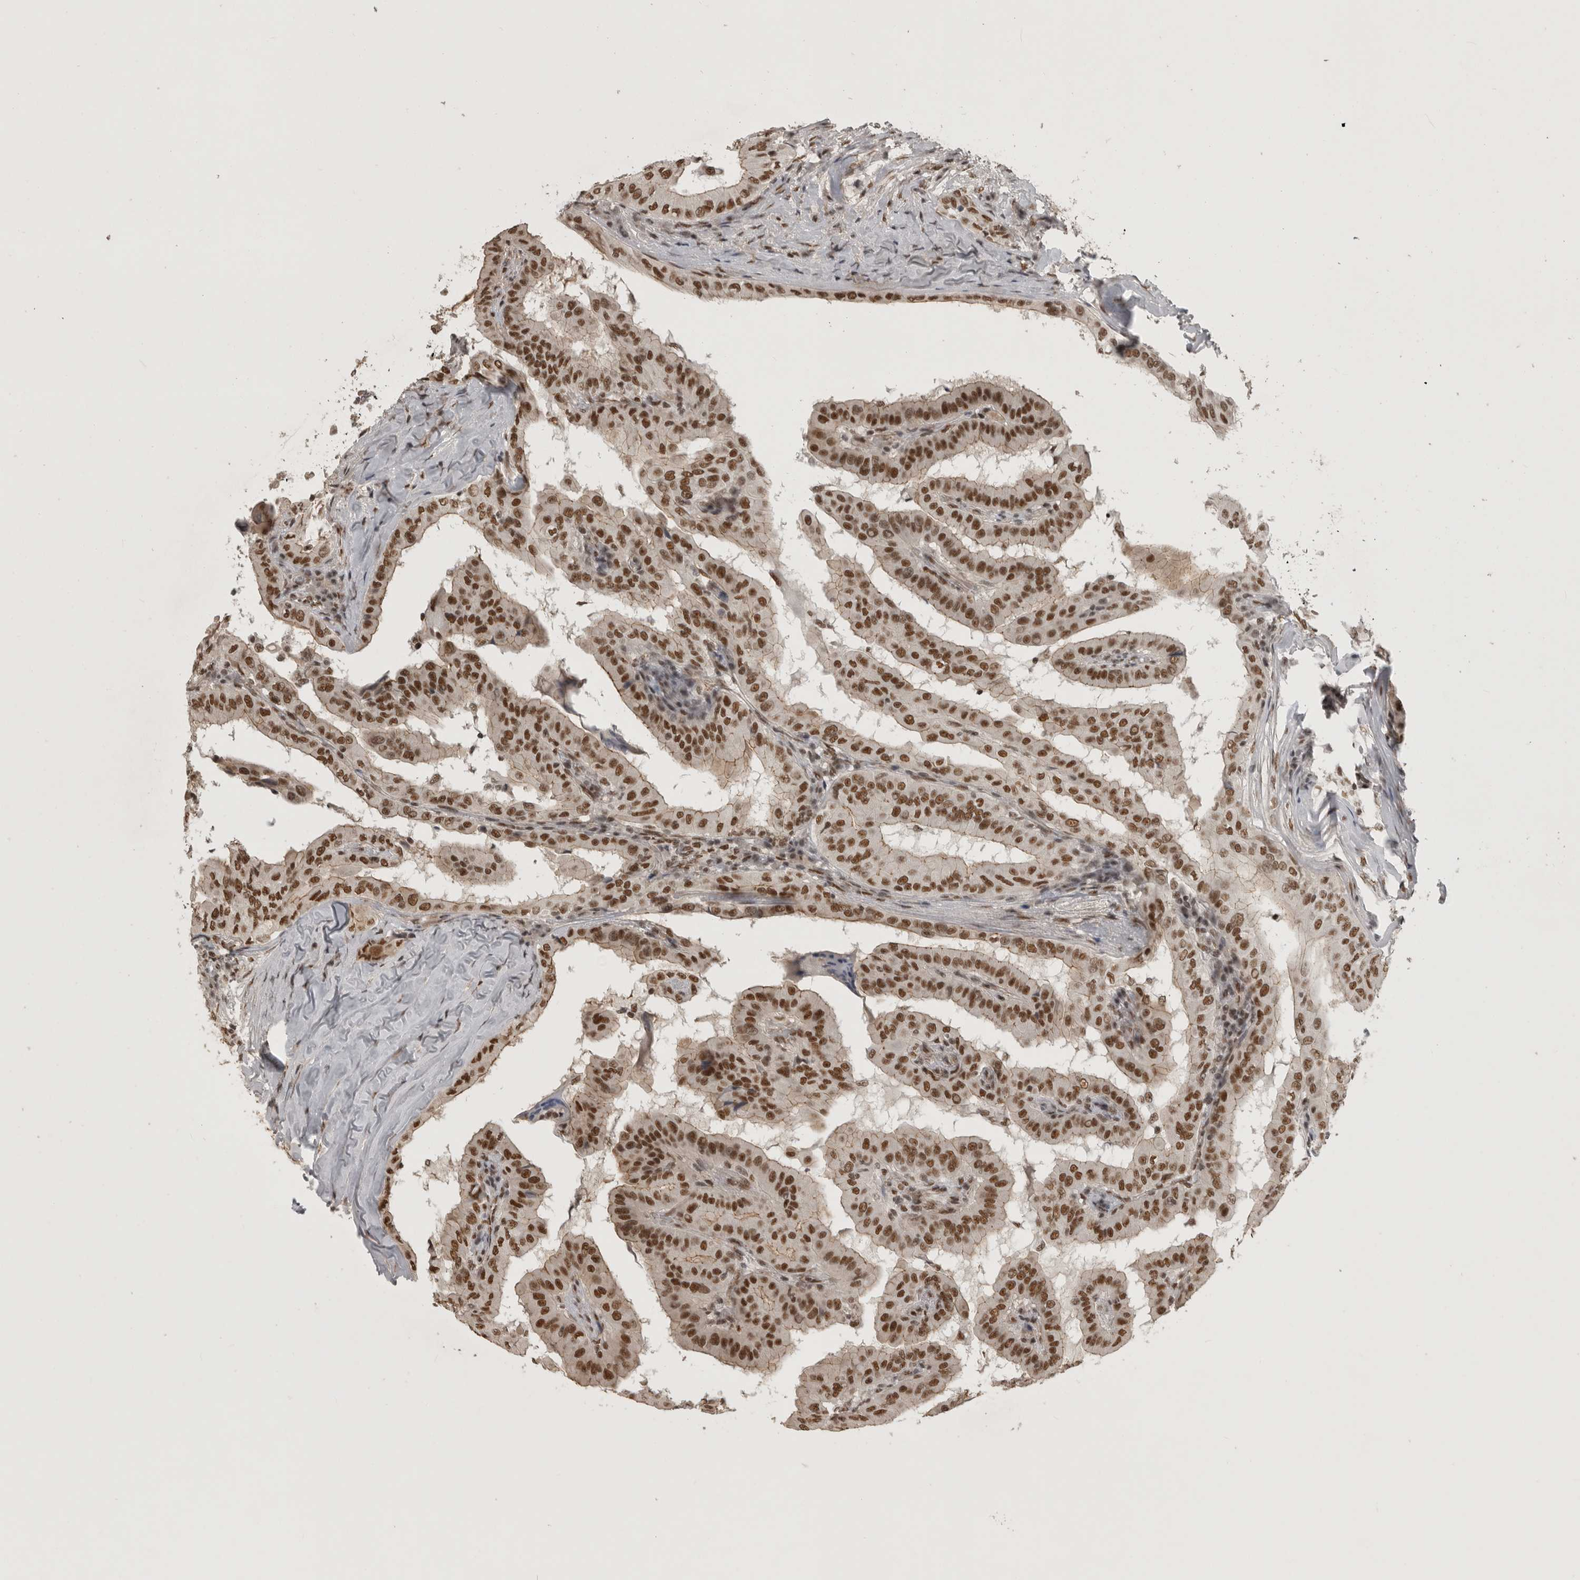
{"staining": {"intensity": "strong", "quantity": ">75%", "location": "nuclear"}, "tissue": "thyroid cancer", "cell_type": "Tumor cells", "image_type": "cancer", "snomed": [{"axis": "morphology", "description": "Papillary adenocarcinoma, NOS"}, {"axis": "topography", "description": "Thyroid gland"}], "caption": "Immunohistochemical staining of papillary adenocarcinoma (thyroid) demonstrates strong nuclear protein staining in about >75% of tumor cells.", "gene": "CBLL1", "patient": {"sex": "male", "age": 33}}